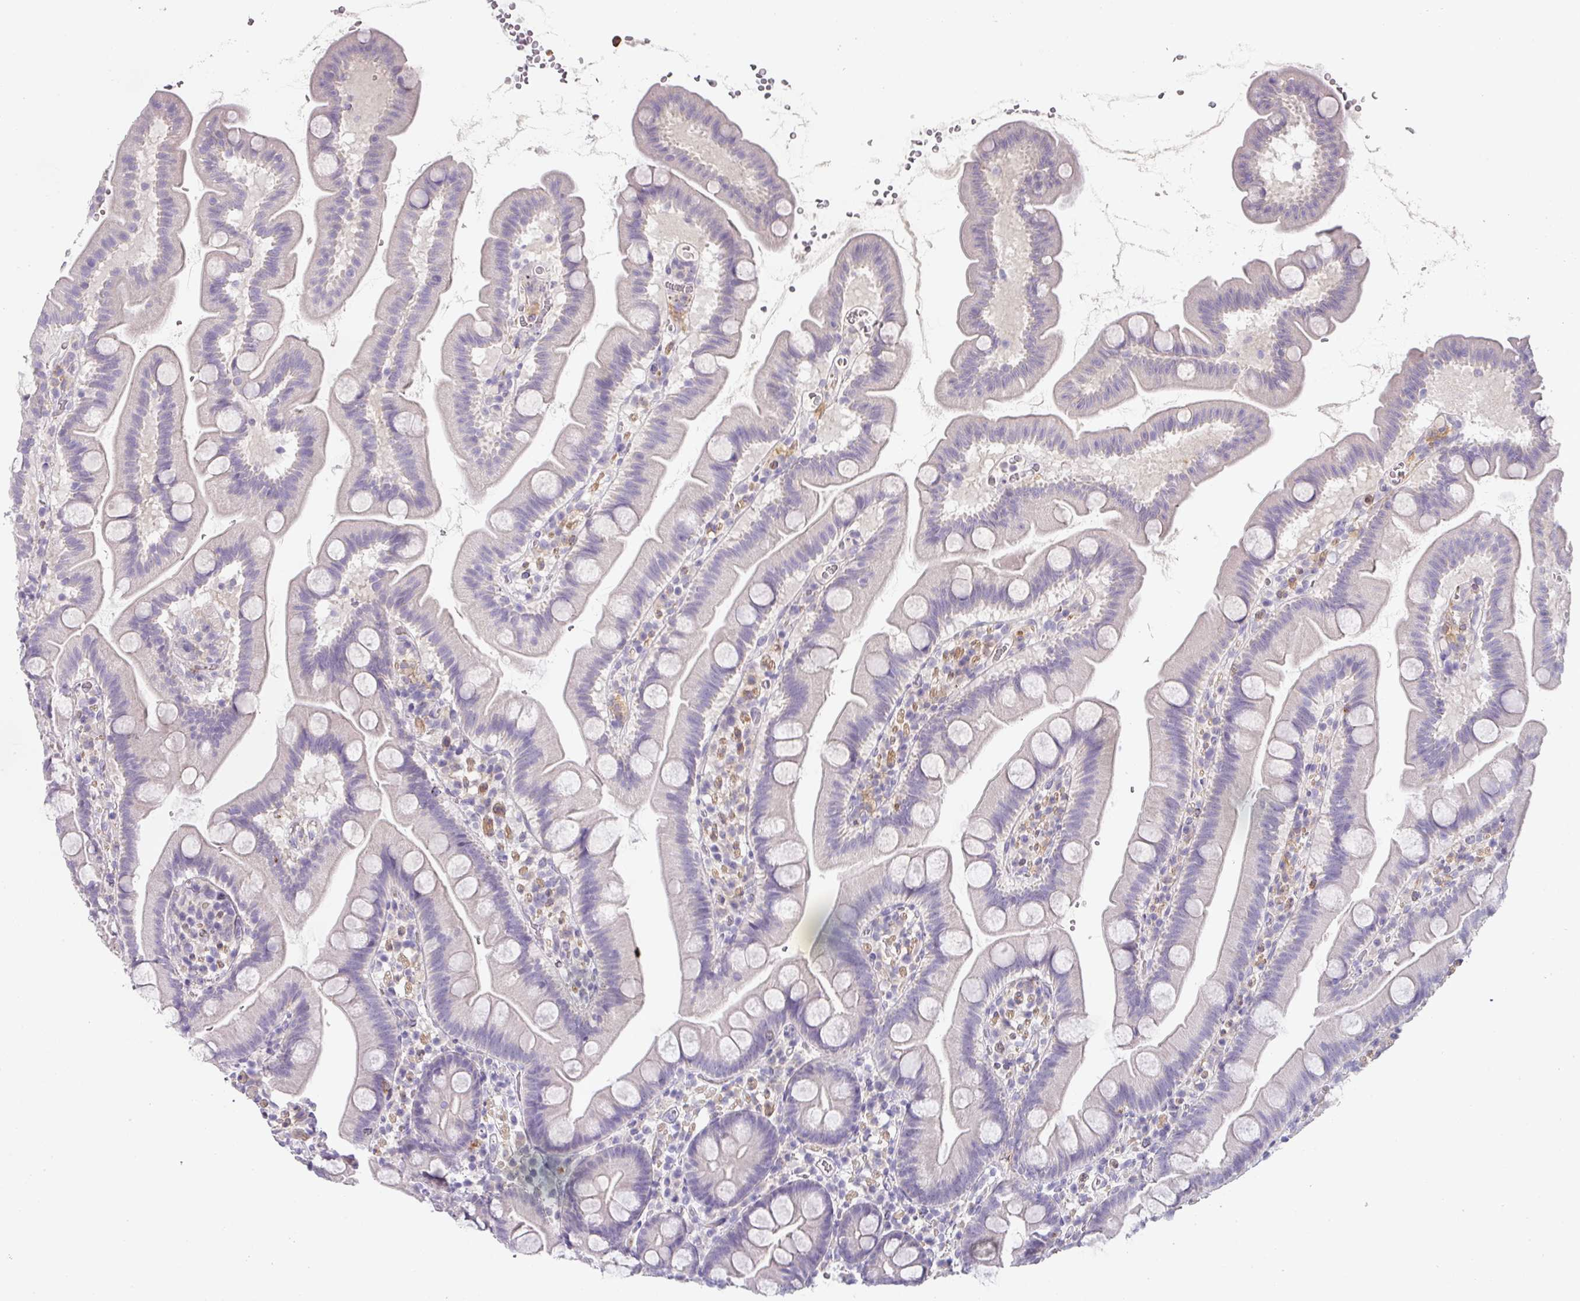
{"staining": {"intensity": "weak", "quantity": "<25%", "location": "cytoplasmic/membranous"}, "tissue": "small intestine", "cell_type": "Glandular cells", "image_type": "normal", "snomed": [{"axis": "morphology", "description": "Normal tissue, NOS"}, {"axis": "topography", "description": "Small intestine"}], "caption": "This is an IHC photomicrograph of unremarkable small intestine. There is no expression in glandular cells.", "gene": "BTLA", "patient": {"sex": "female", "age": 68}}